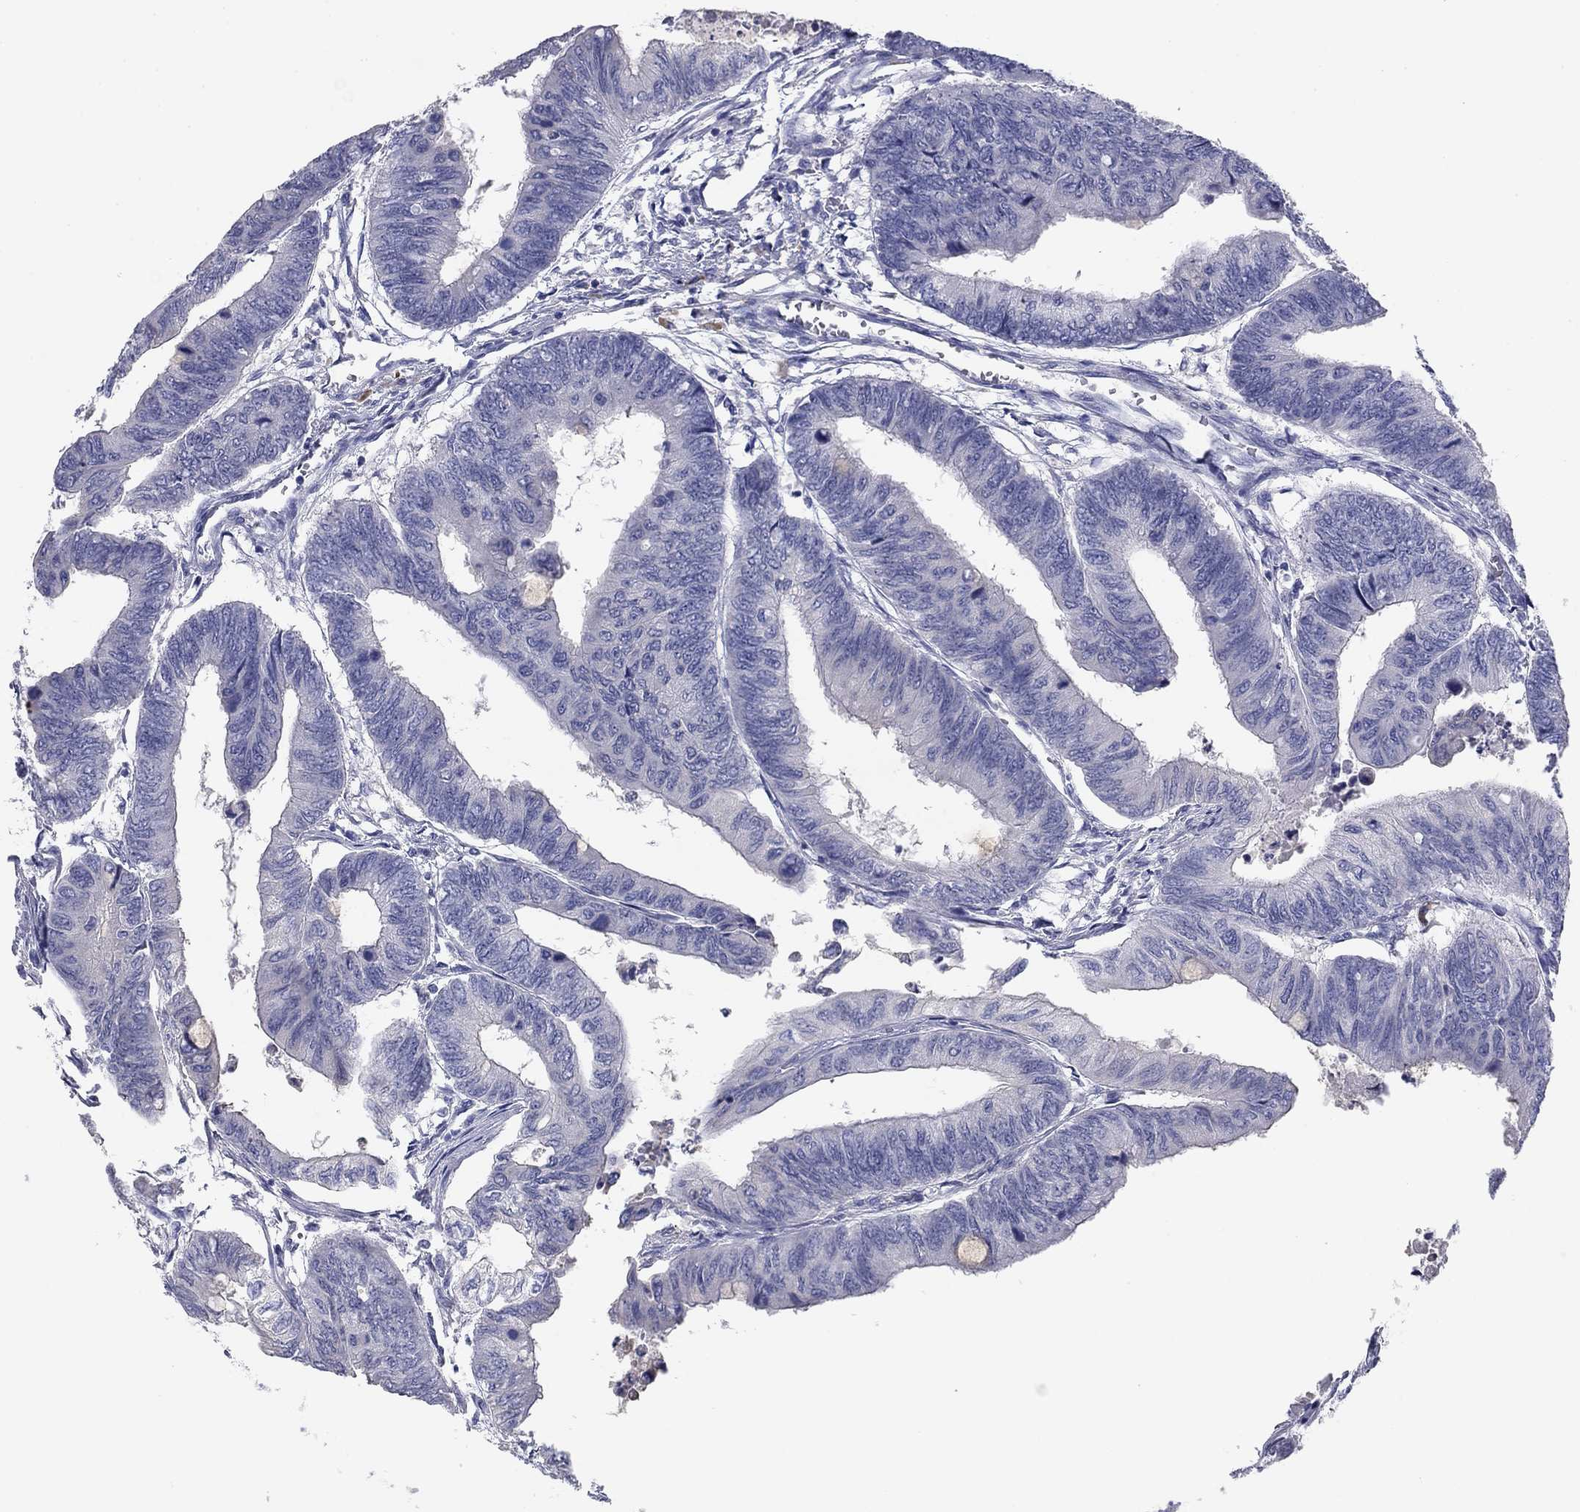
{"staining": {"intensity": "negative", "quantity": "none", "location": "none"}, "tissue": "colorectal cancer", "cell_type": "Tumor cells", "image_type": "cancer", "snomed": [{"axis": "morphology", "description": "Normal tissue, NOS"}, {"axis": "morphology", "description": "Adenocarcinoma, NOS"}, {"axis": "topography", "description": "Rectum"}, {"axis": "topography", "description": "Peripheral nerve tissue"}], "caption": "Tumor cells are negative for protein expression in human adenocarcinoma (colorectal). The staining was performed using DAB to visualize the protein expression in brown, while the nuclei were stained in blue with hematoxylin (Magnification: 20x).", "gene": "GRK7", "patient": {"sex": "male", "age": 92}}